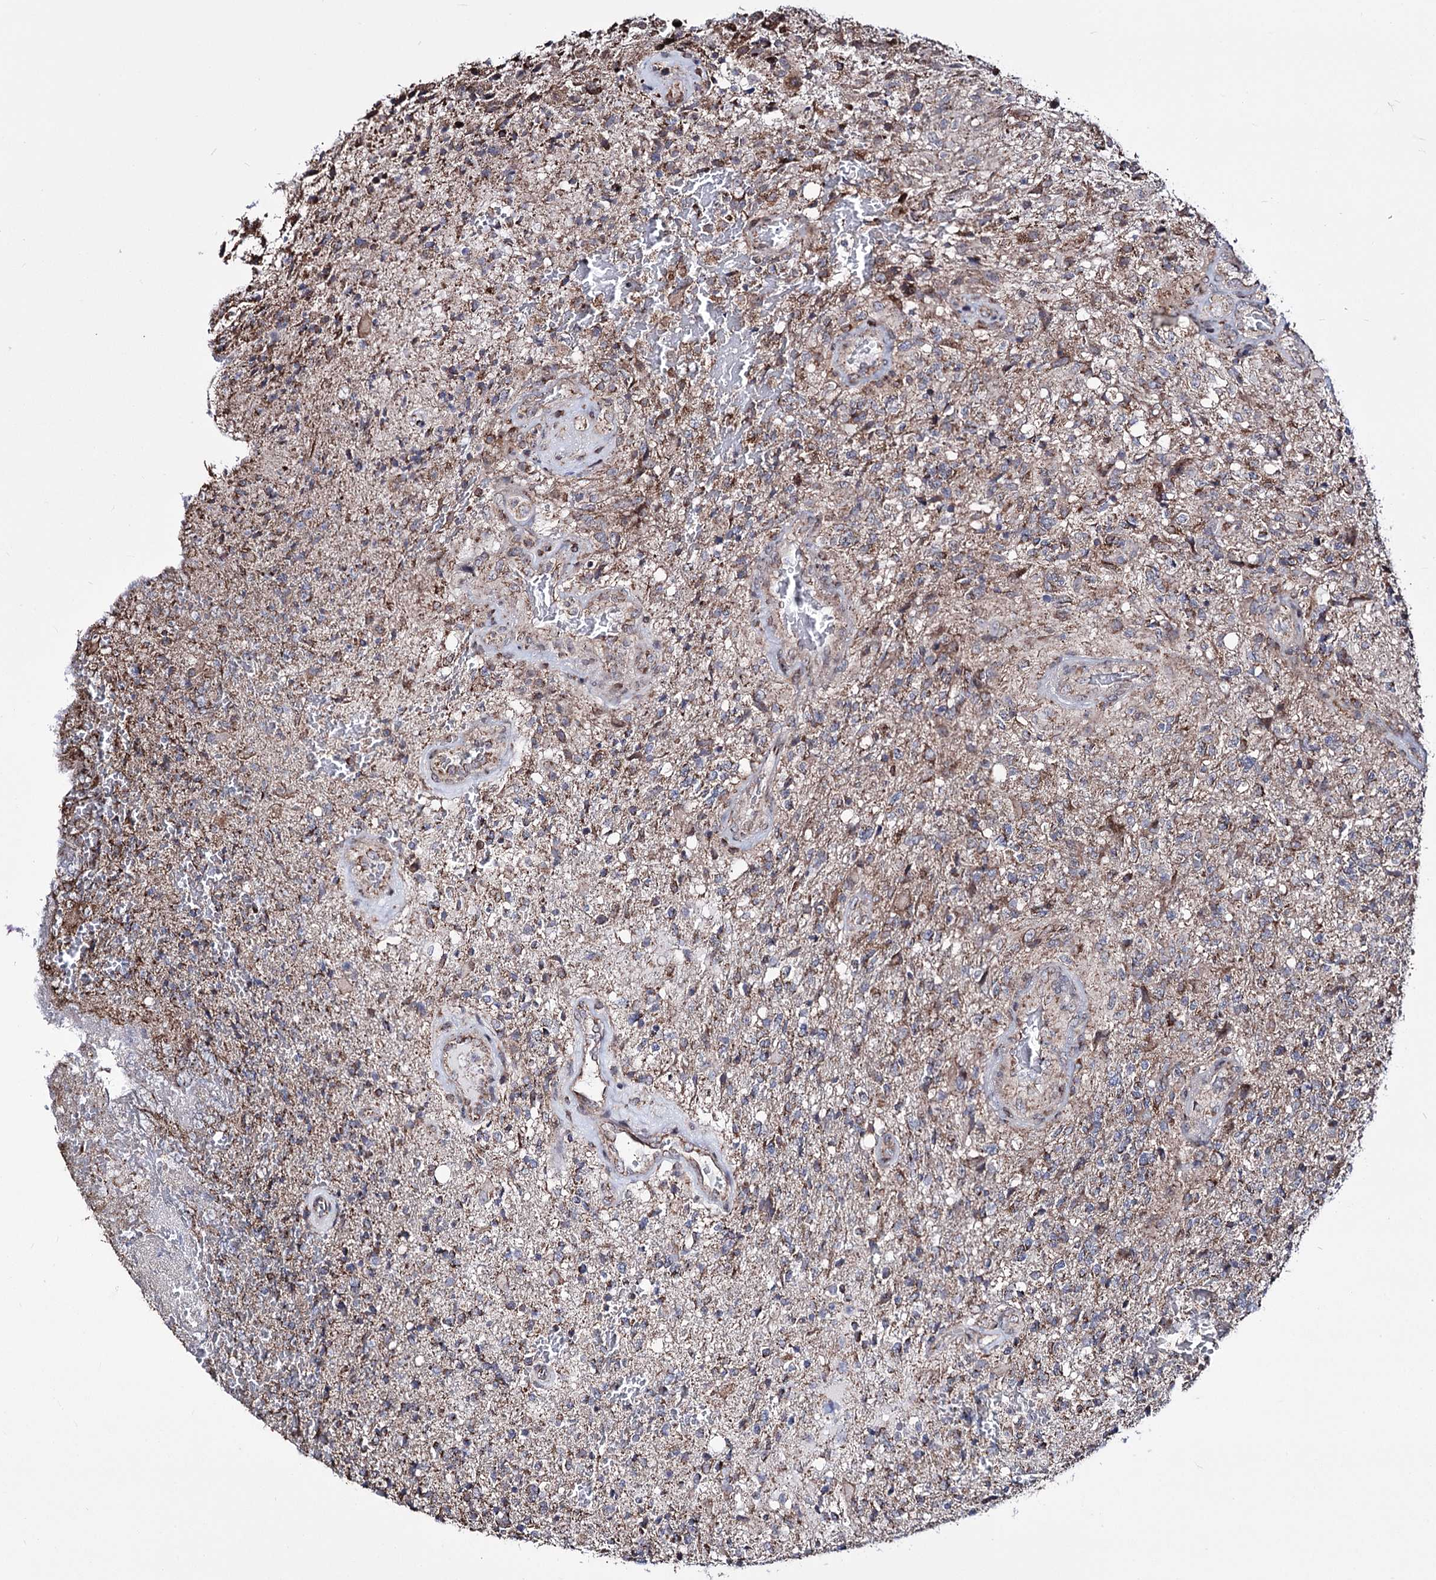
{"staining": {"intensity": "moderate", "quantity": "<25%", "location": "cytoplasmic/membranous"}, "tissue": "glioma", "cell_type": "Tumor cells", "image_type": "cancer", "snomed": [{"axis": "morphology", "description": "Glioma, malignant, High grade"}, {"axis": "topography", "description": "Brain"}], "caption": "Tumor cells show low levels of moderate cytoplasmic/membranous staining in approximately <25% of cells in human glioma.", "gene": "CREB3L4", "patient": {"sex": "male", "age": 56}}